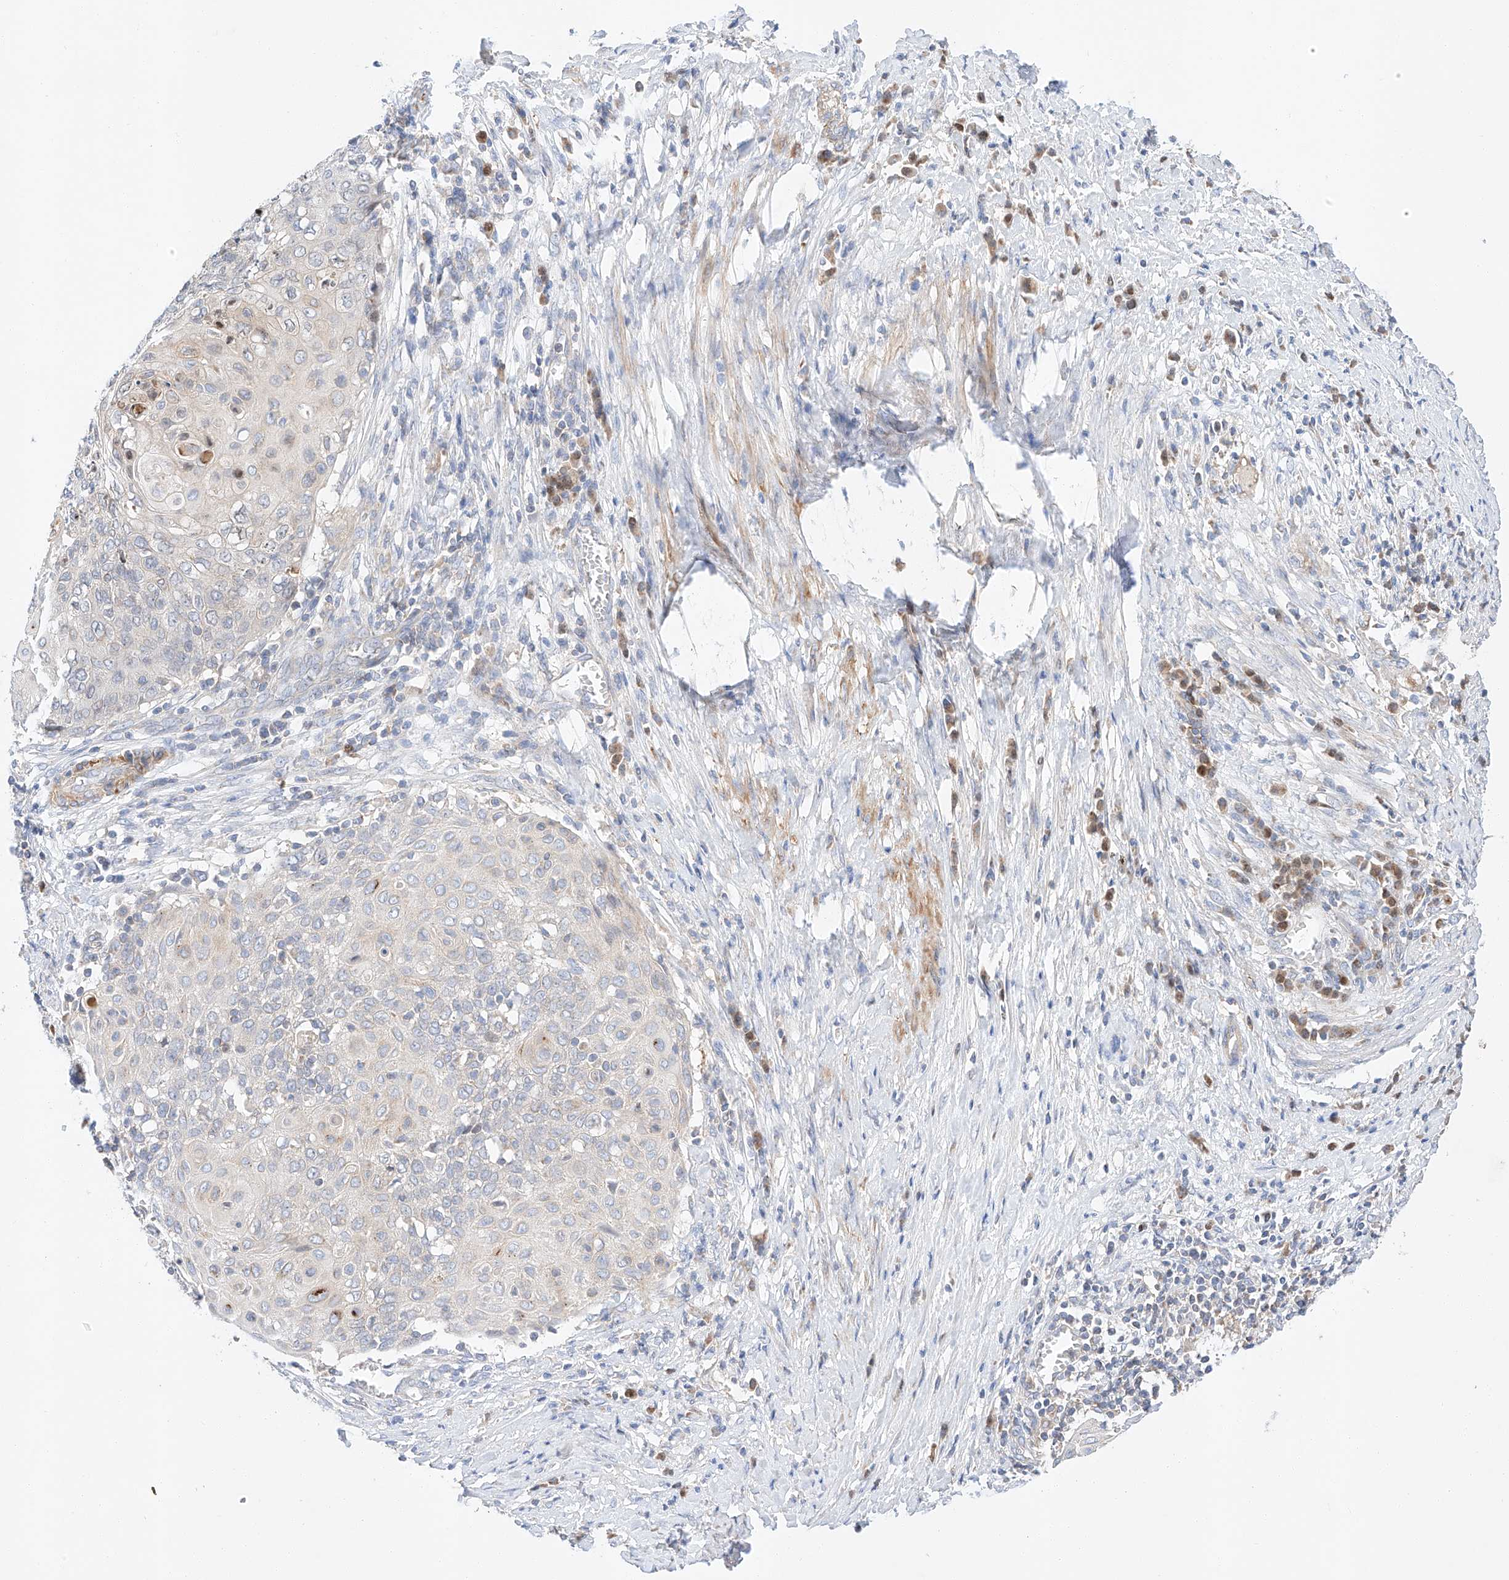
{"staining": {"intensity": "negative", "quantity": "none", "location": "none"}, "tissue": "cervical cancer", "cell_type": "Tumor cells", "image_type": "cancer", "snomed": [{"axis": "morphology", "description": "Squamous cell carcinoma, NOS"}, {"axis": "topography", "description": "Cervix"}], "caption": "This image is of squamous cell carcinoma (cervical) stained with immunohistochemistry (IHC) to label a protein in brown with the nuclei are counter-stained blue. There is no expression in tumor cells. (Brightfield microscopy of DAB (3,3'-diaminobenzidine) IHC at high magnification).", "gene": "C6orf118", "patient": {"sex": "female", "age": 39}}